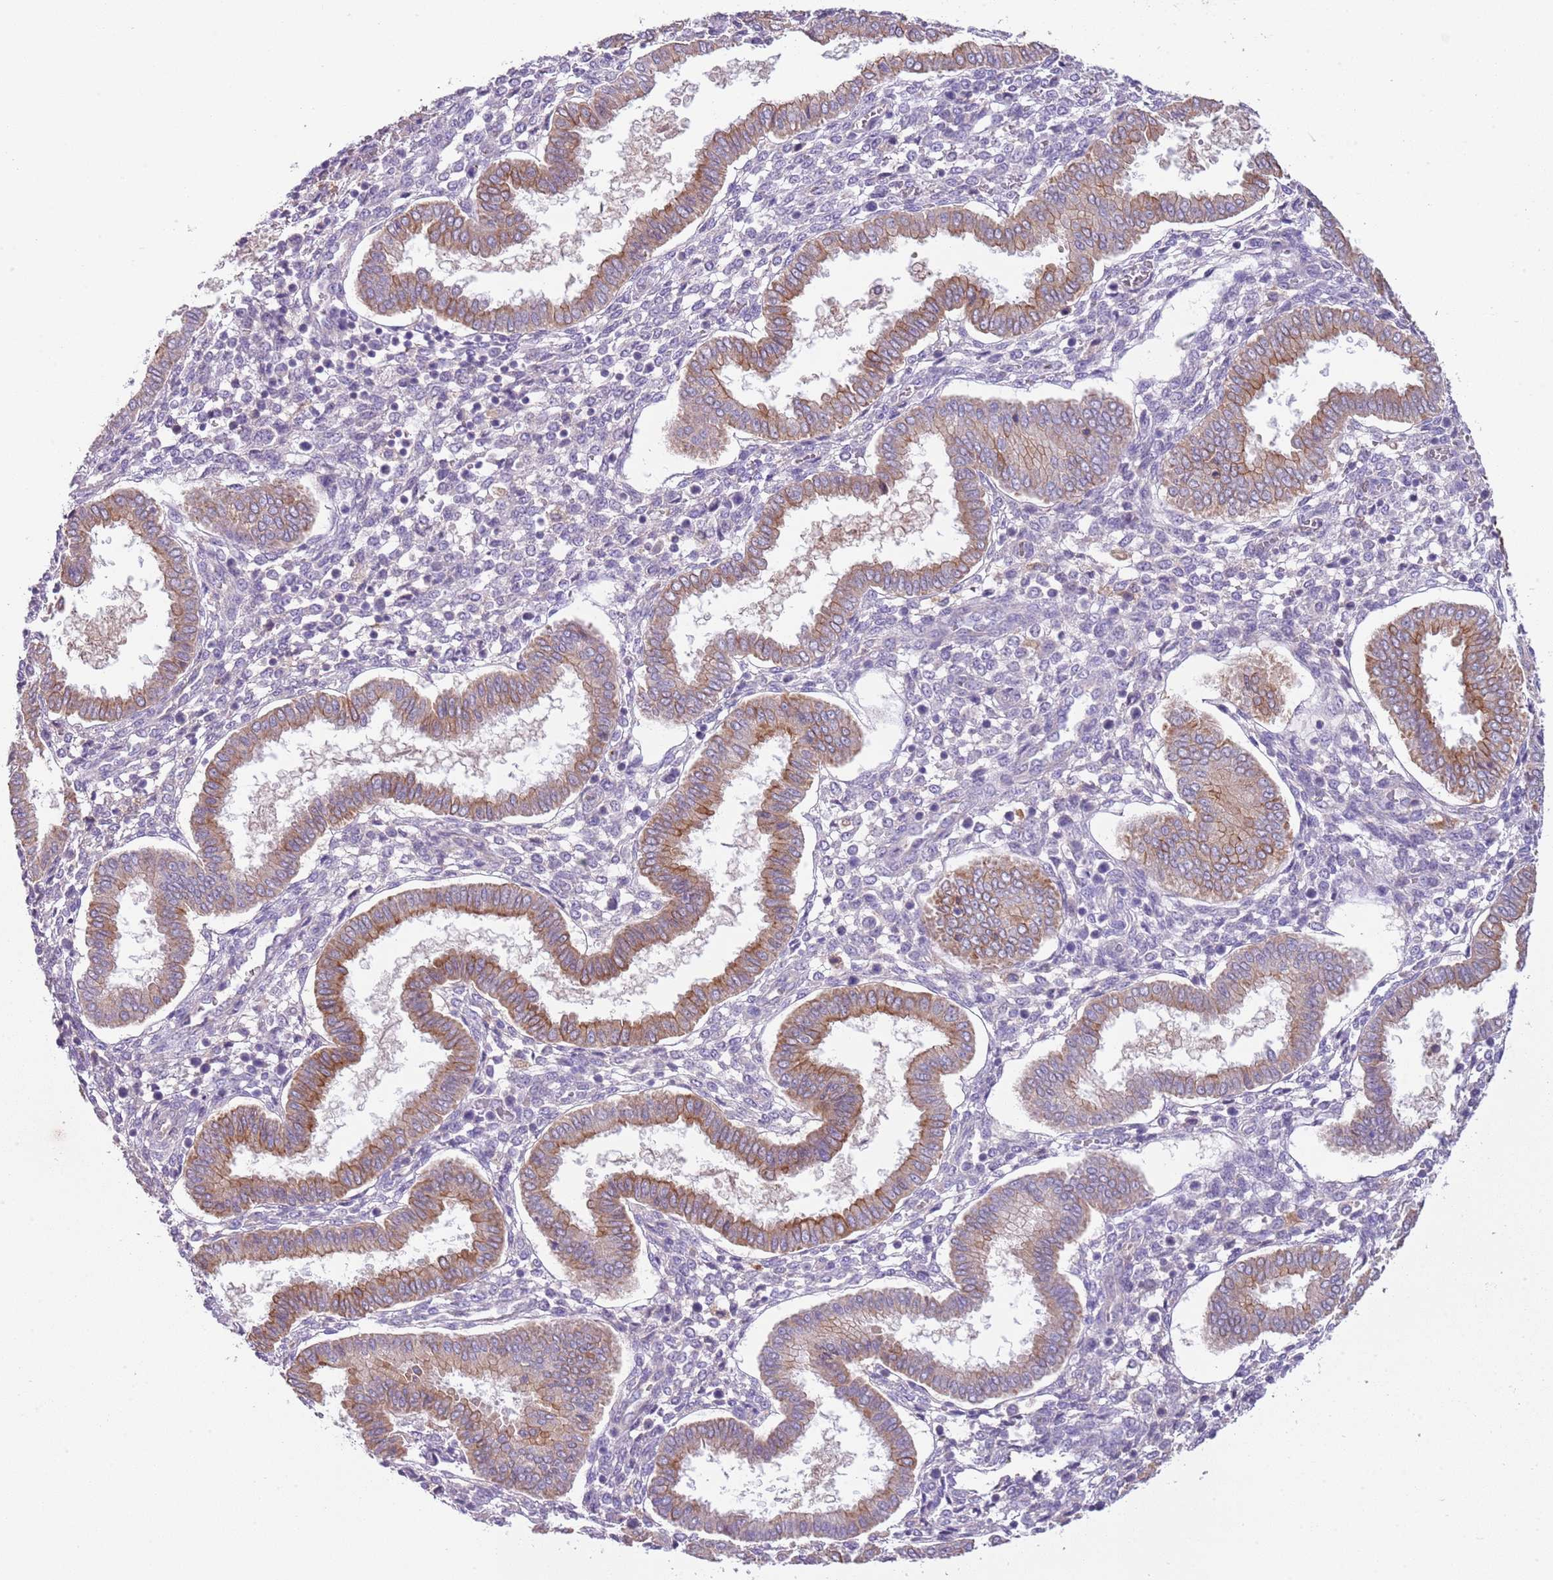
{"staining": {"intensity": "negative", "quantity": "none", "location": "none"}, "tissue": "endometrium", "cell_type": "Cells in endometrial stroma", "image_type": "normal", "snomed": [{"axis": "morphology", "description": "Normal tissue, NOS"}, {"axis": "topography", "description": "Endometrium"}], "caption": "Immunohistochemistry micrograph of unremarkable endometrium: human endometrium stained with DAB (3,3'-diaminobenzidine) shows no significant protein positivity in cells in endometrial stroma.", "gene": "HES3", "patient": {"sex": "female", "age": 24}}